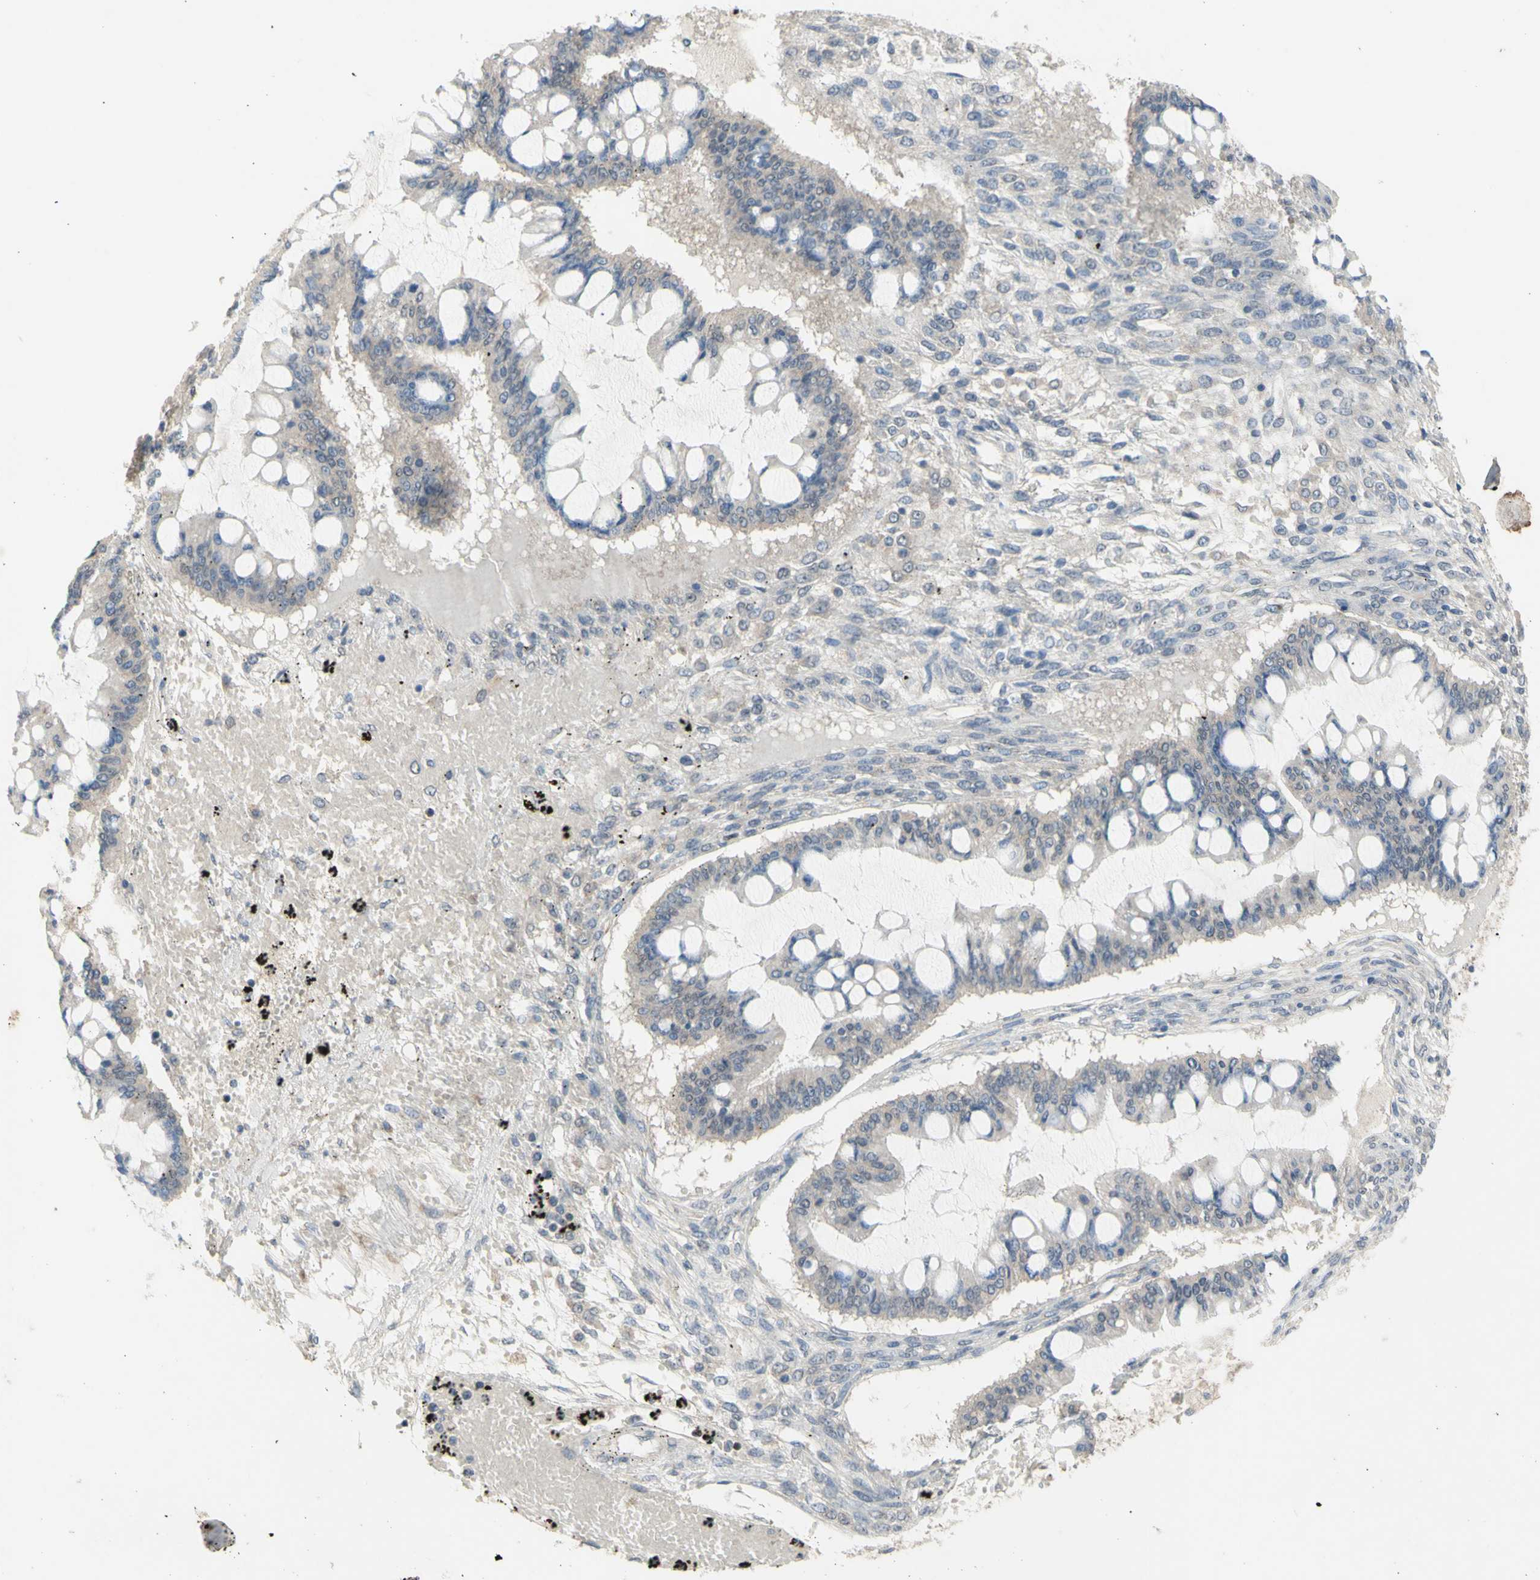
{"staining": {"intensity": "negative", "quantity": "none", "location": "none"}, "tissue": "ovarian cancer", "cell_type": "Tumor cells", "image_type": "cancer", "snomed": [{"axis": "morphology", "description": "Cystadenocarcinoma, mucinous, NOS"}, {"axis": "topography", "description": "Ovary"}], "caption": "This is a micrograph of immunohistochemistry staining of ovarian cancer, which shows no expression in tumor cells.", "gene": "NLRP1", "patient": {"sex": "female", "age": 73}}